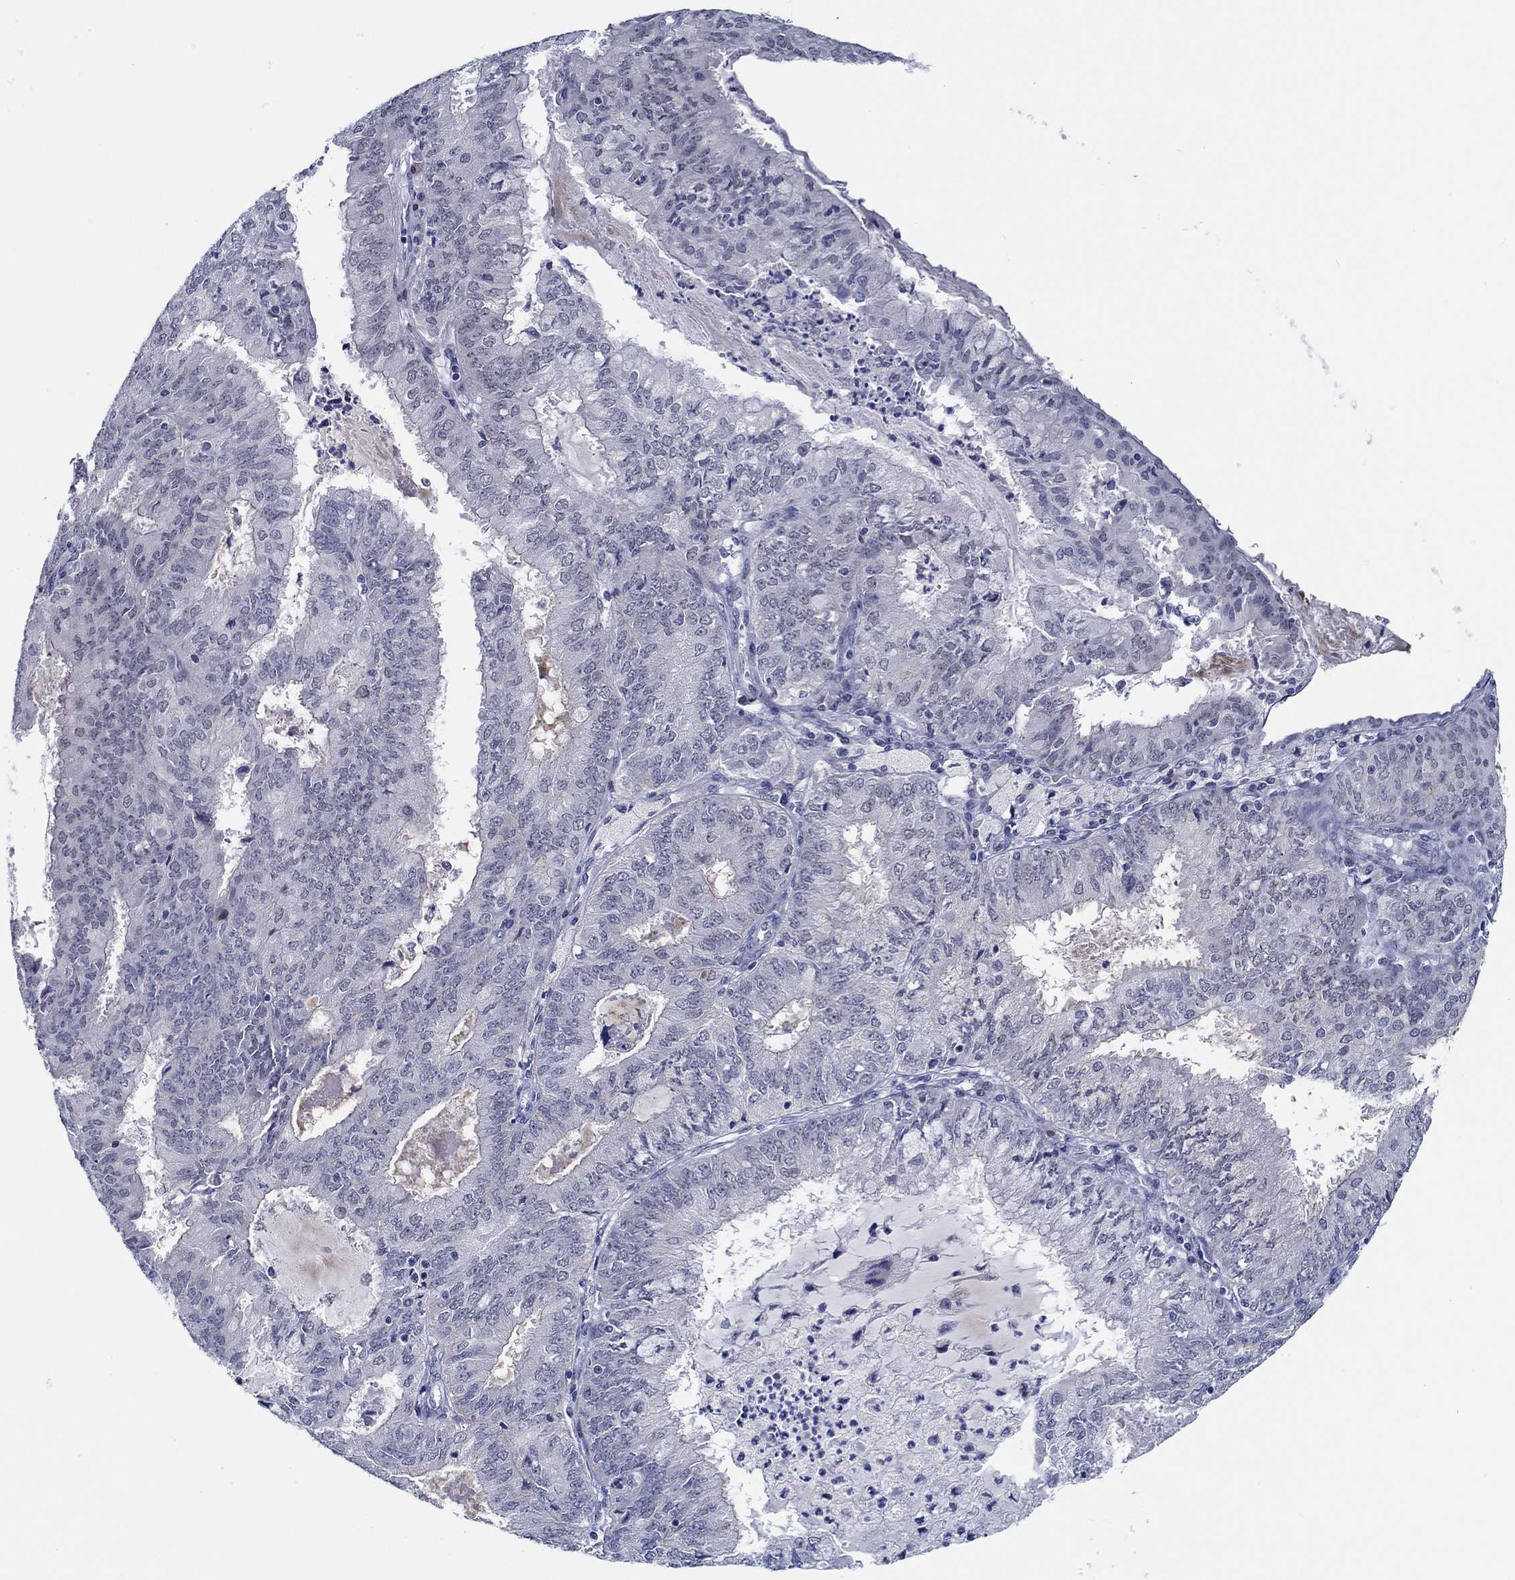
{"staining": {"intensity": "negative", "quantity": "none", "location": "none"}, "tissue": "endometrial cancer", "cell_type": "Tumor cells", "image_type": "cancer", "snomed": [{"axis": "morphology", "description": "Adenocarcinoma, NOS"}, {"axis": "topography", "description": "Endometrium"}], "caption": "Tumor cells show no significant protein expression in endometrial cancer (adenocarcinoma). The staining was performed using DAB (3,3'-diaminobenzidine) to visualize the protein expression in brown, while the nuclei were stained in blue with hematoxylin (Magnification: 20x).", "gene": "SLC34A1", "patient": {"sex": "female", "age": 57}}